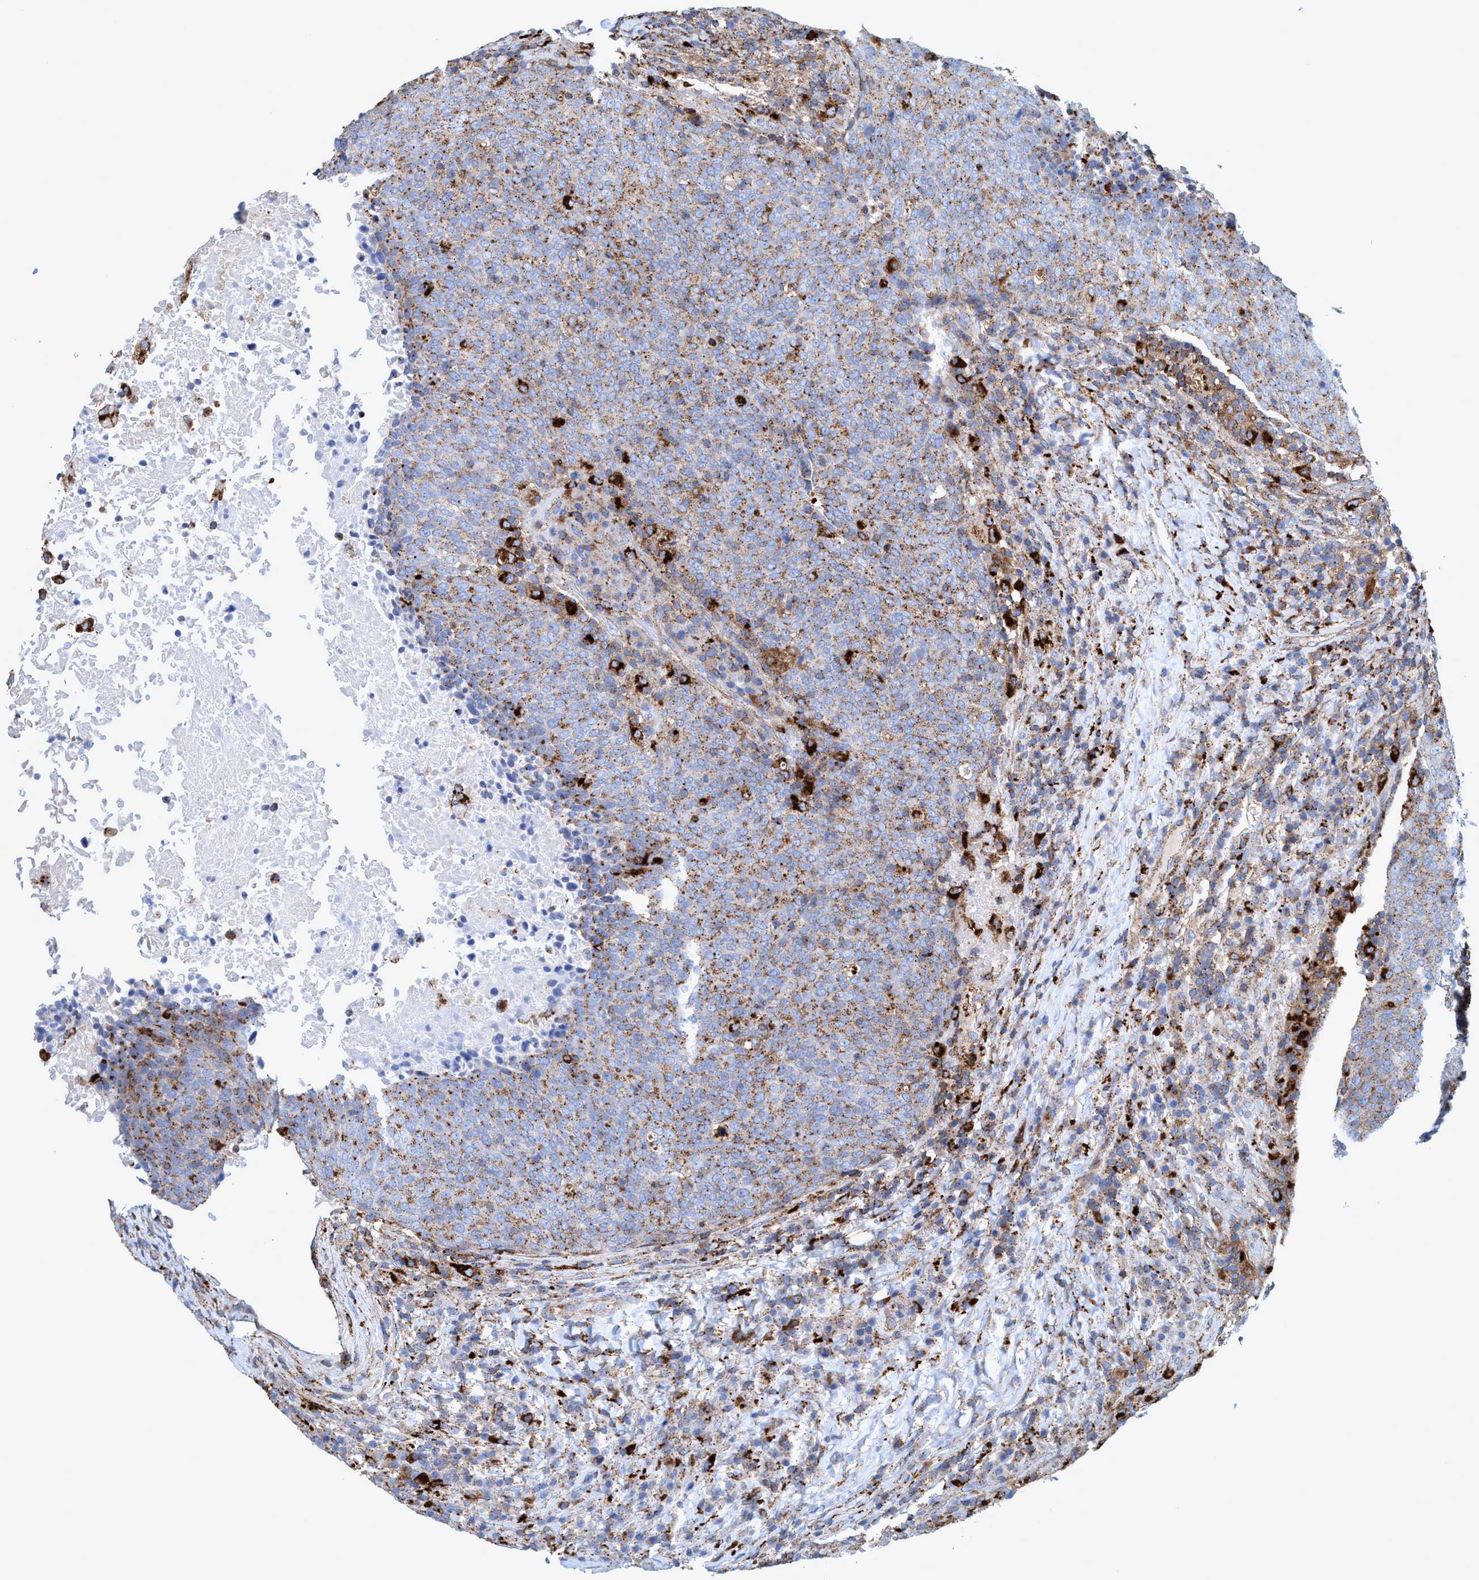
{"staining": {"intensity": "moderate", "quantity": ">75%", "location": "cytoplasmic/membranous"}, "tissue": "head and neck cancer", "cell_type": "Tumor cells", "image_type": "cancer", "snomed": [{"axis": "morphology", "description": "Squamous cell carcinoma, NOS"}, {"axis": "morphology", "description": "Squamous cell carcinoma, metastatic, NOS"}, {"axis": "topography", "description": "Lymph node"}, {"axis": "topography", "description": "Head-Neck"}], "caption": "Squamous cell carcinoma (head and neck) tissue reveals moderate cytoplasmic/membranous positivity in approximately >75% of tumor cells", "gene": "TRIM65", "patient": {"sex": "male", "age": 62}}